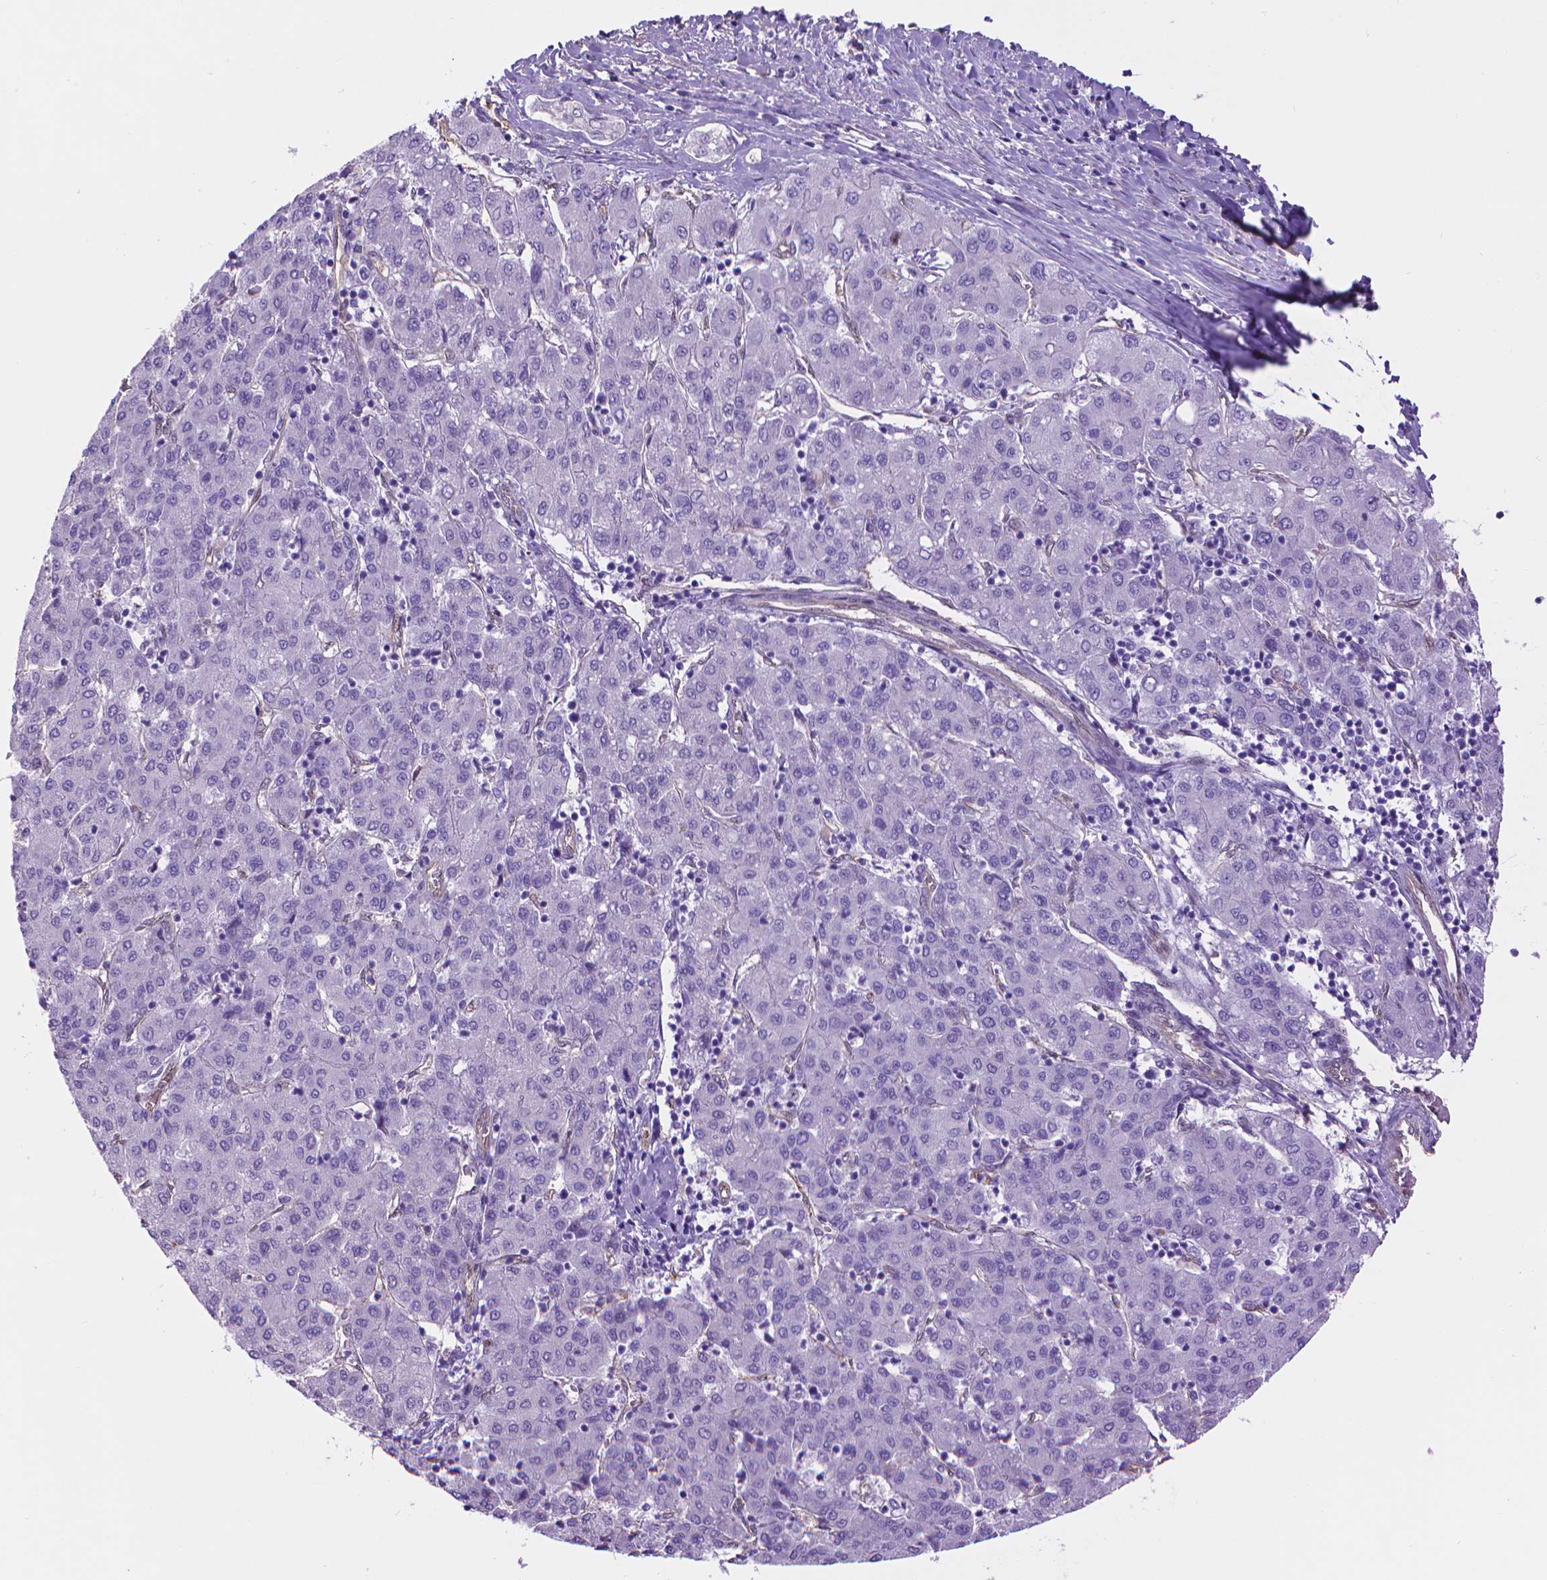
{"staining": {"intensity": "negative", "quantity": "none", "location": "none"}, "tissue": "liver cancer", "cell_type": "Tumor cells", "image_type": "cancer", "snomed": [{"axis": "morphology", "description": "Carcinoma, Hepatocellular, NOS"}, {"axis": "topography", "description": "Liver"}], "caption": "This is an immunohistochemistry (IHC) photomicrograph of human liver cancer. There is no staining in tumor cells.", "gene": "CLIC4", "patient": {"sex": "male", "age": 65}}